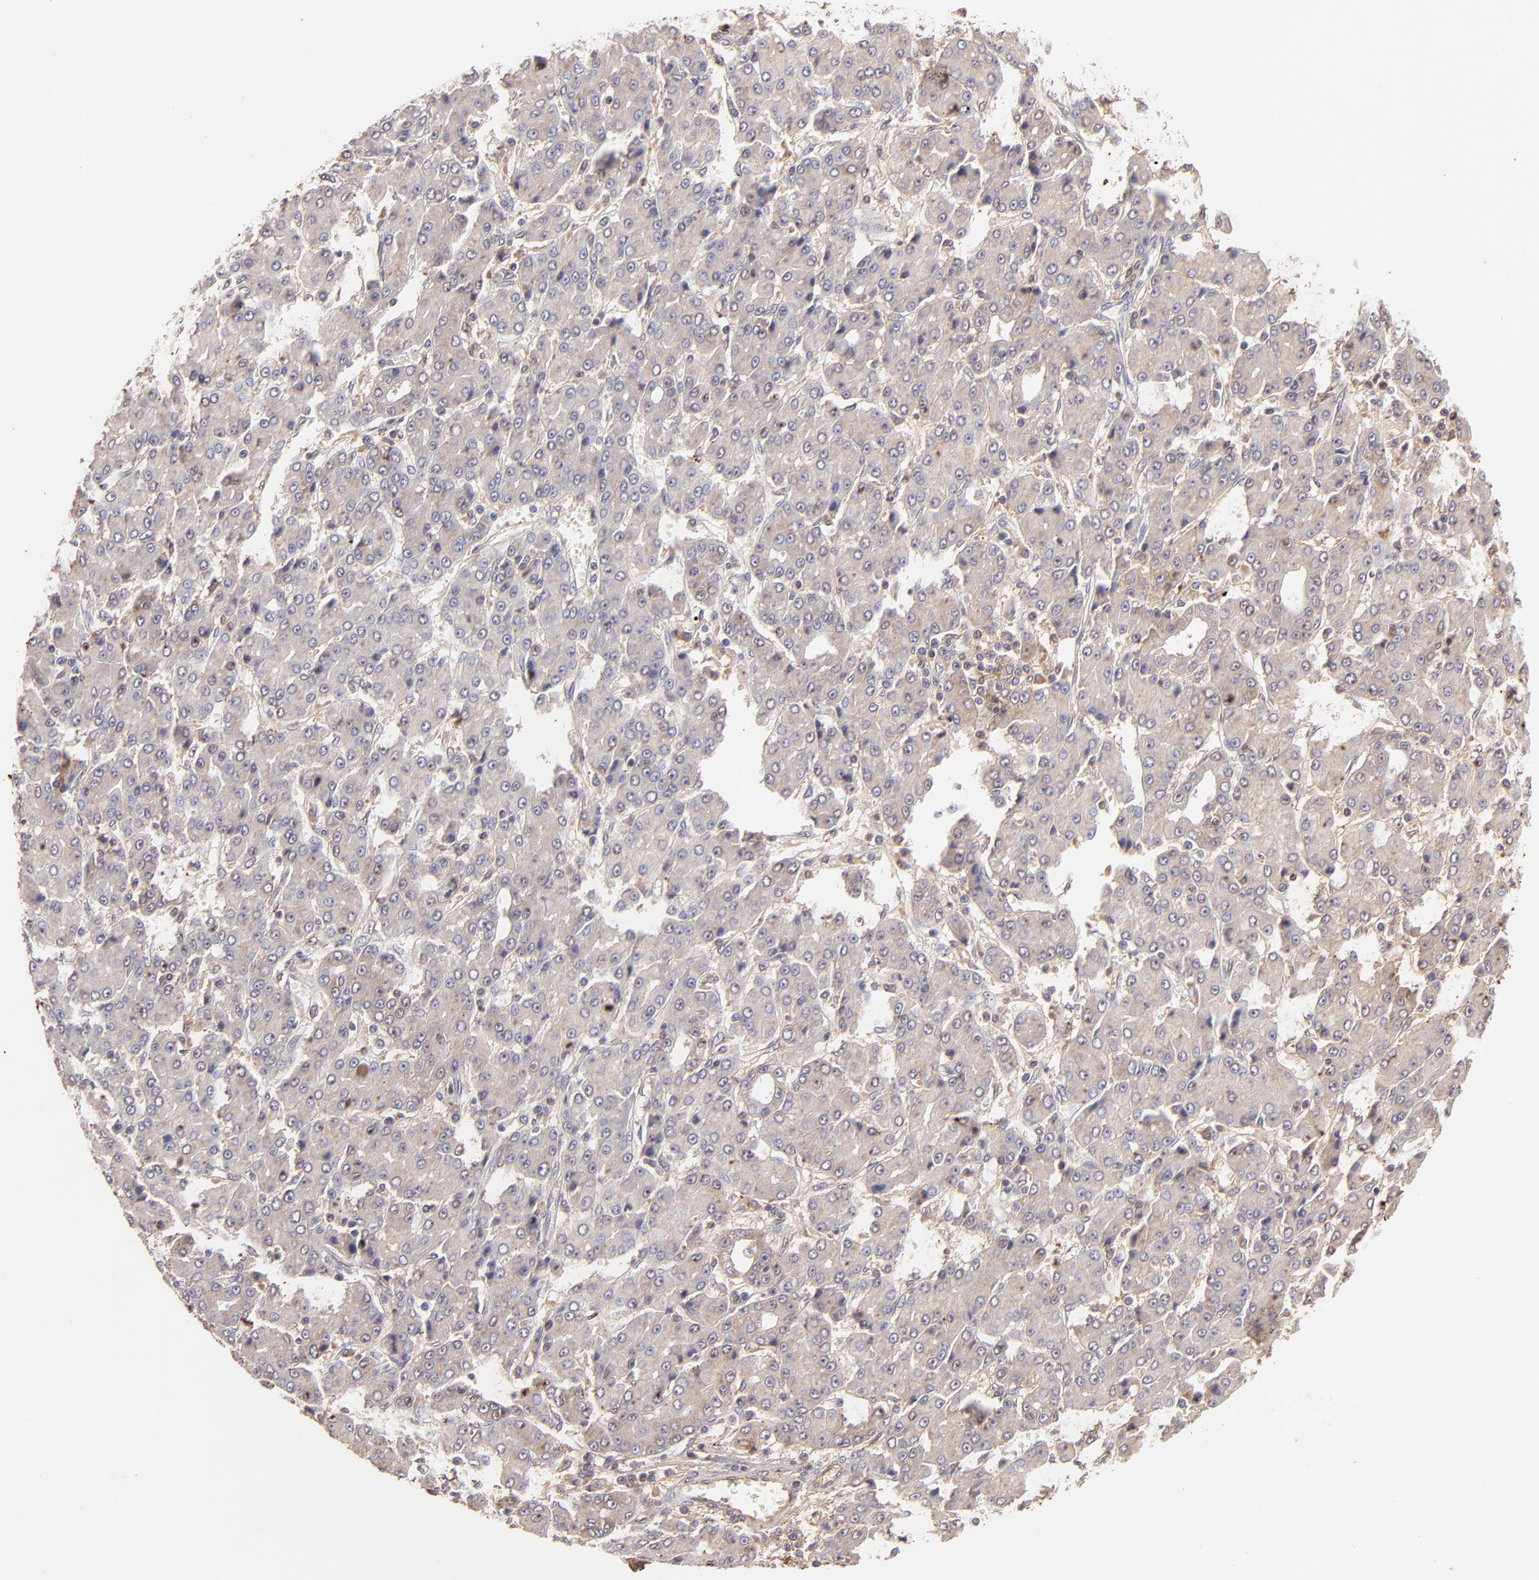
{"staining": {"intensity": "weak", "quantity": ">75%", "location": "cytoplasmic/membranous"}, "tissue": "liver cancer", "cell_type": "Tumor cells", "image_type": "cancer", "snomed": [{"axis": "morphology", "description": "Carcinoma, Hepatocellular, NOS"}, {"axis": "topography", "description": "Liver"}], "caption": "Liver hepatocellular carcinoma tissue exhibits weak cytoplasmic/membranous staining in about >75% of tumor cells", "gene": "FGB", "patient": {"sex": "male", "age": 69}}